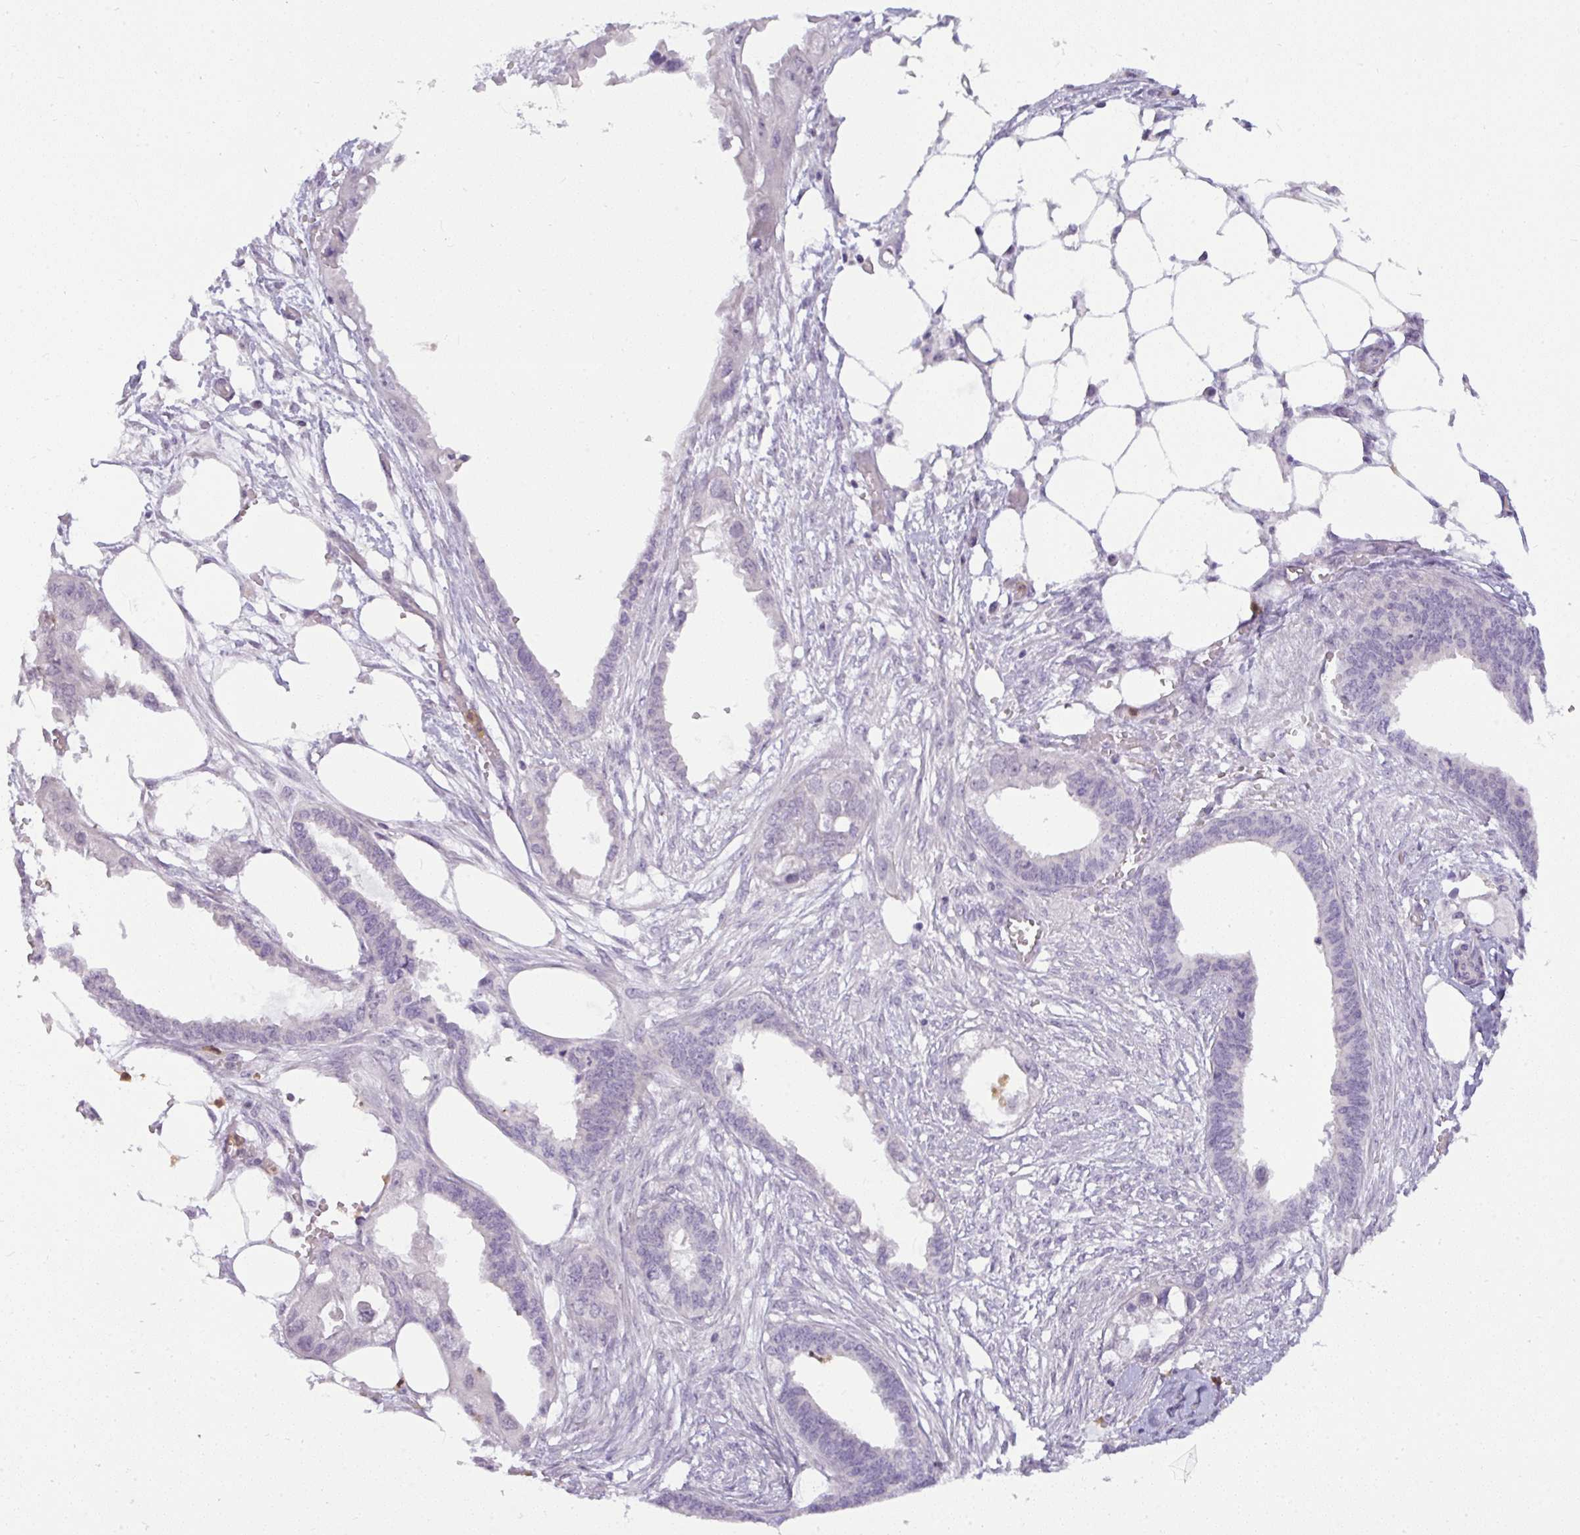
{"staining": {"intensity": "negative", "quantity": "none", "location": "none"}, "tissue": "endometrial cancer", "cell_type": "Tumor cells", "image_type": "cancer", "snomed": [{"axis": "morphology", "description": "Adenocarcinoma, NOS"}, {"axis": "morphology", "description": "Adenocarcinoma, metastatic, NOS"}, {"axis": "topography", "description": "Adipose tissue"}, {"axis": "topography", "description": "Endometrium"}], "caption": "DAB immunohistochemical staining of endometrial adenocarcinoma demonstrates no significant positivity in tumor cells. The staining is performed using DAB brown chromogen with nuclei counter-stained in using hematoxylin.", "gene": "DZIP1", "patient": {"sex": "female", "age": 67}}